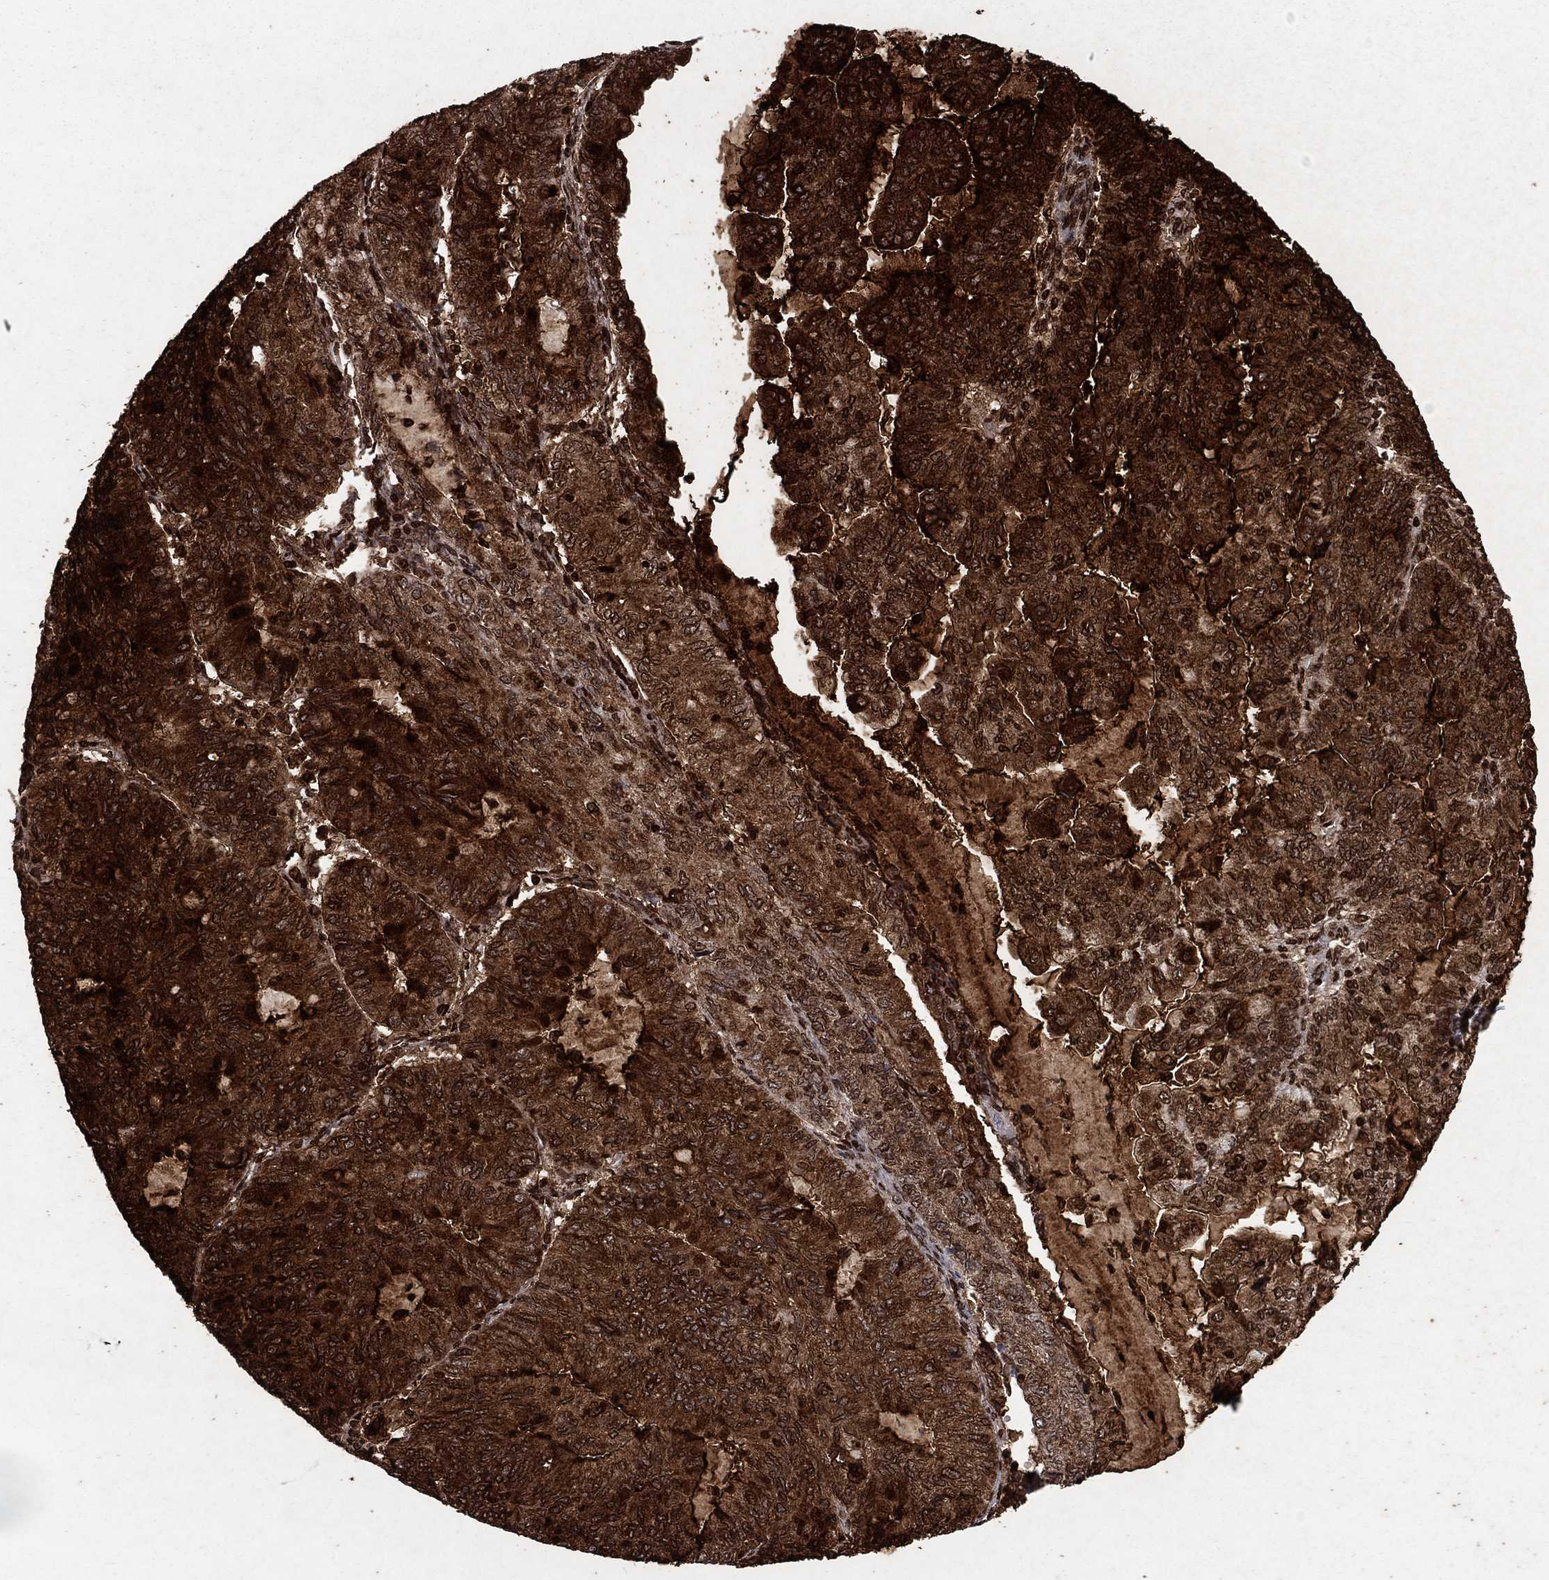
{"staining": {"intensity": "strong", "quantity": ">75%", "location": "cytoplasmic/membranous"}, "tissue": "endometrial cancer", "cell_type": "Tumor cells", "image_type": "cancer", "snomed": [{"axis": "morphology", "description": "Adenocarcinoma, NOS"}, {"axis": "topography", "description": "Endometrium"}], "caption": "Brown immunohistochemical staining in endometrial adenocarcinoma demonstrates strong cytoplasmic/membranous positivity in approximately >75% of tumor cells. (brown staining indicates protein expression, while blue staining denotes nuclei).", "gene": "CD24", "patient": {"sex": "female", "age": 82}}